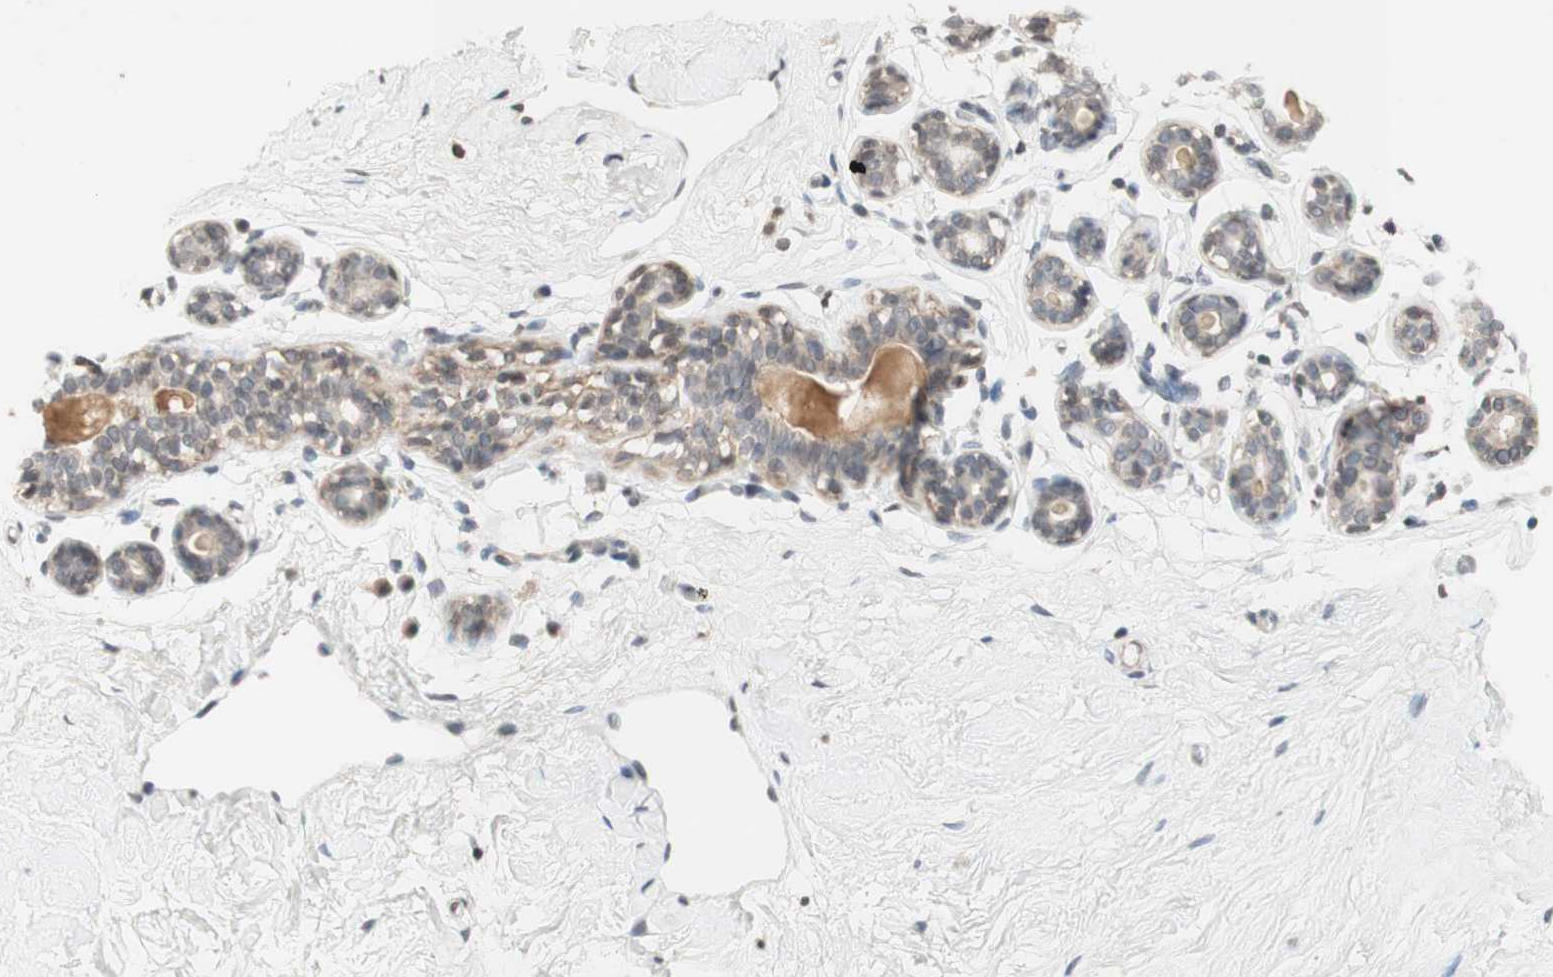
{"staining": {"intensity": "negative", "quantity": "none", "location": "none"}, "tissue": "breast", "cell_type": "Adipocytes", "image_type": "normal", "snomed": [{"axis": "morphology", "description": "Normal tissue, NOS"}, {"axis": "topography", "description": "Breast"}], "caption": "Protein analysis of benign breast shows no significant staining in adipocytes. (DAB immunohistochemistry (IHC), high magnification).", "gene": "GLI1", "patient": {"sex": "female", "age": 23}}